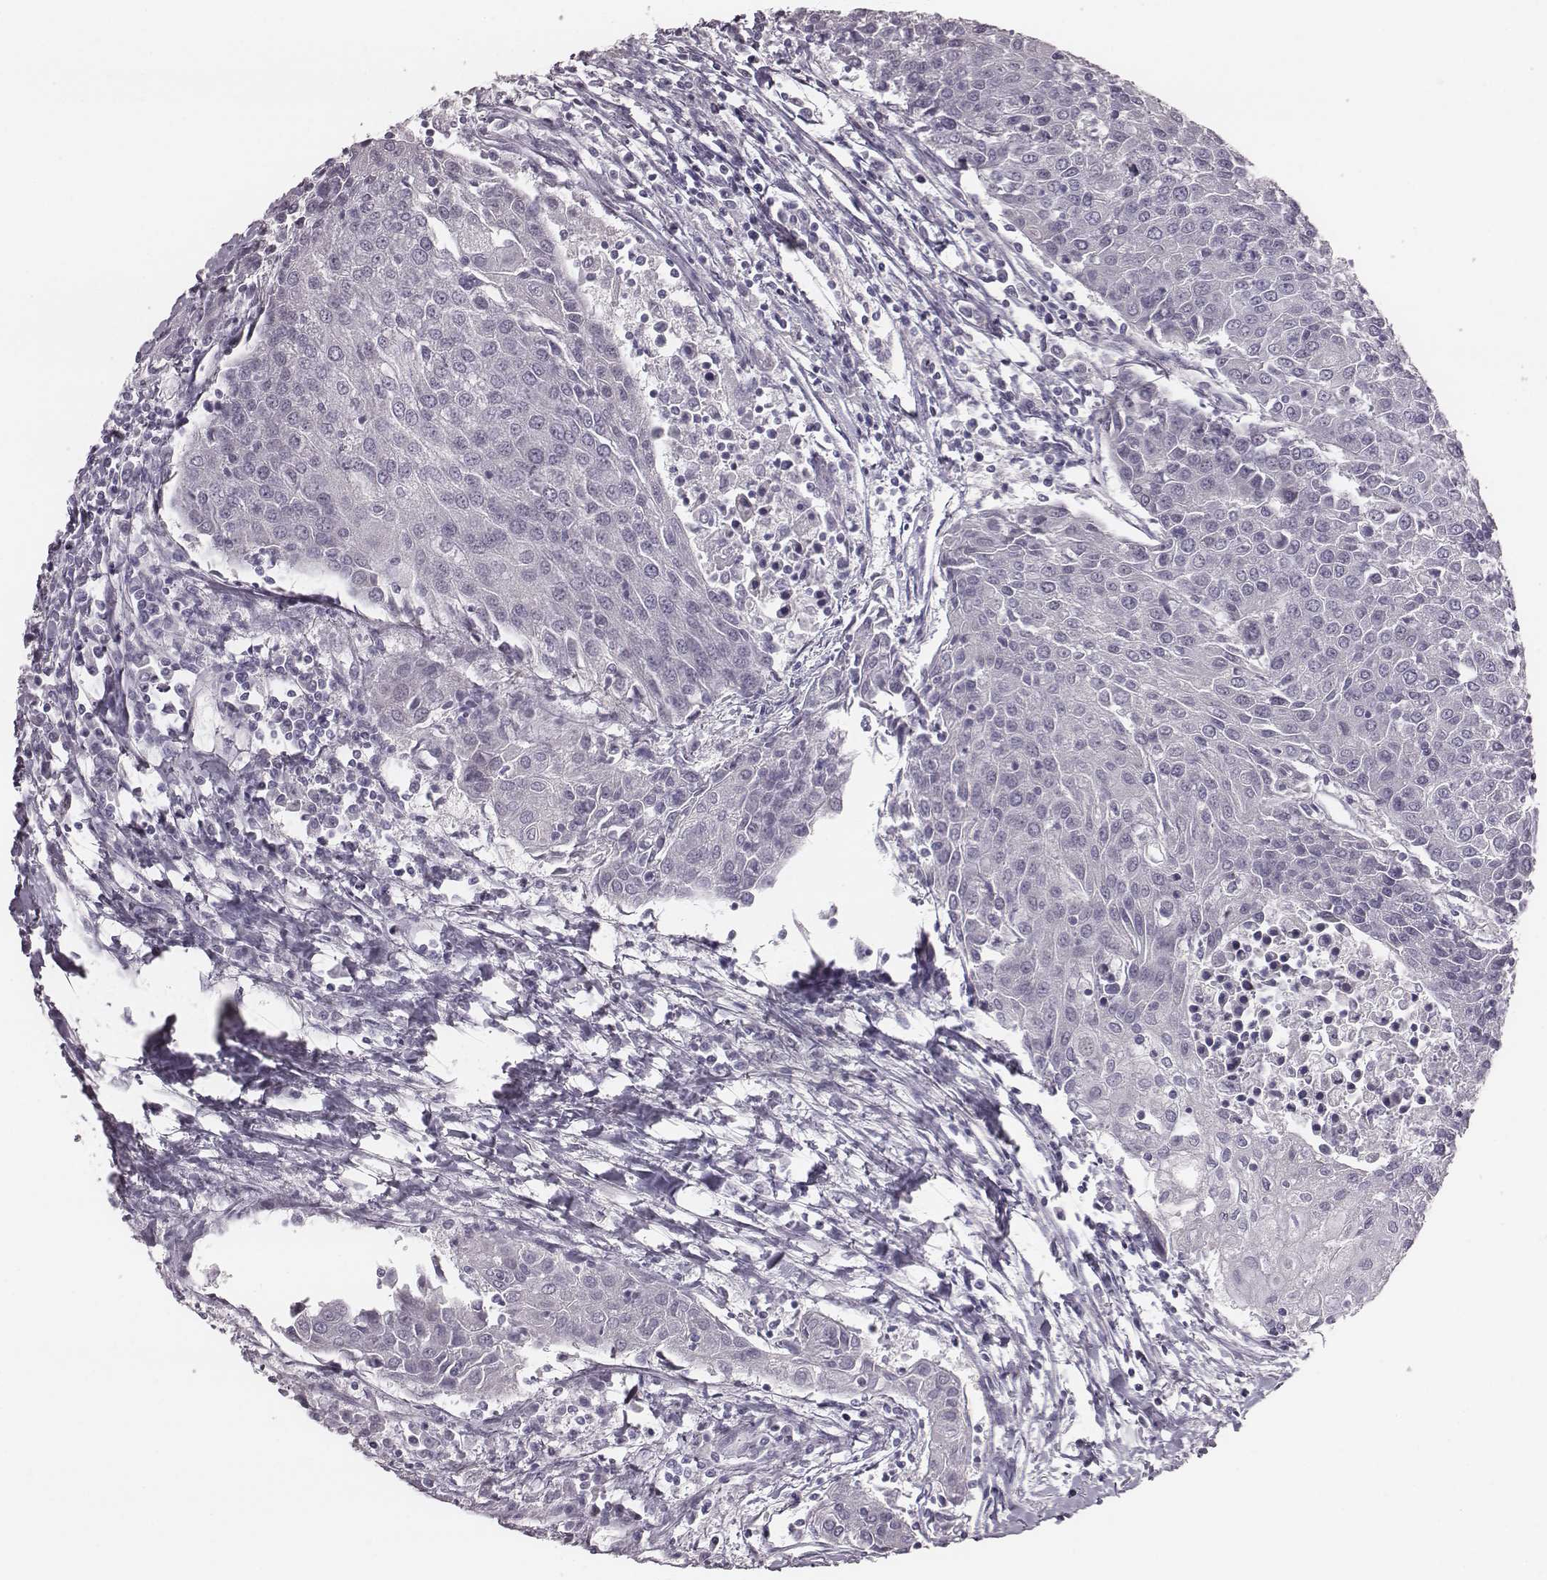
{"staining": {"intensity": "negative", "quantity": "none", "location": "none"}, "tissue": "urothelial cancer", "cell_type": "Tumor cells", "image_type": "cancer", "snomed": [{"axis": "morphology", "description": "Urothelial carcinoma, High grade"}, {"axis": "topography", "description": "Urinary bladder"}], "caption": "Urothelial cancer was stained to show a protein in brown. There is no significant expression in tumor cells.", "gene": "PDE8B", "patient": {"sex": "female", "age": 85}}